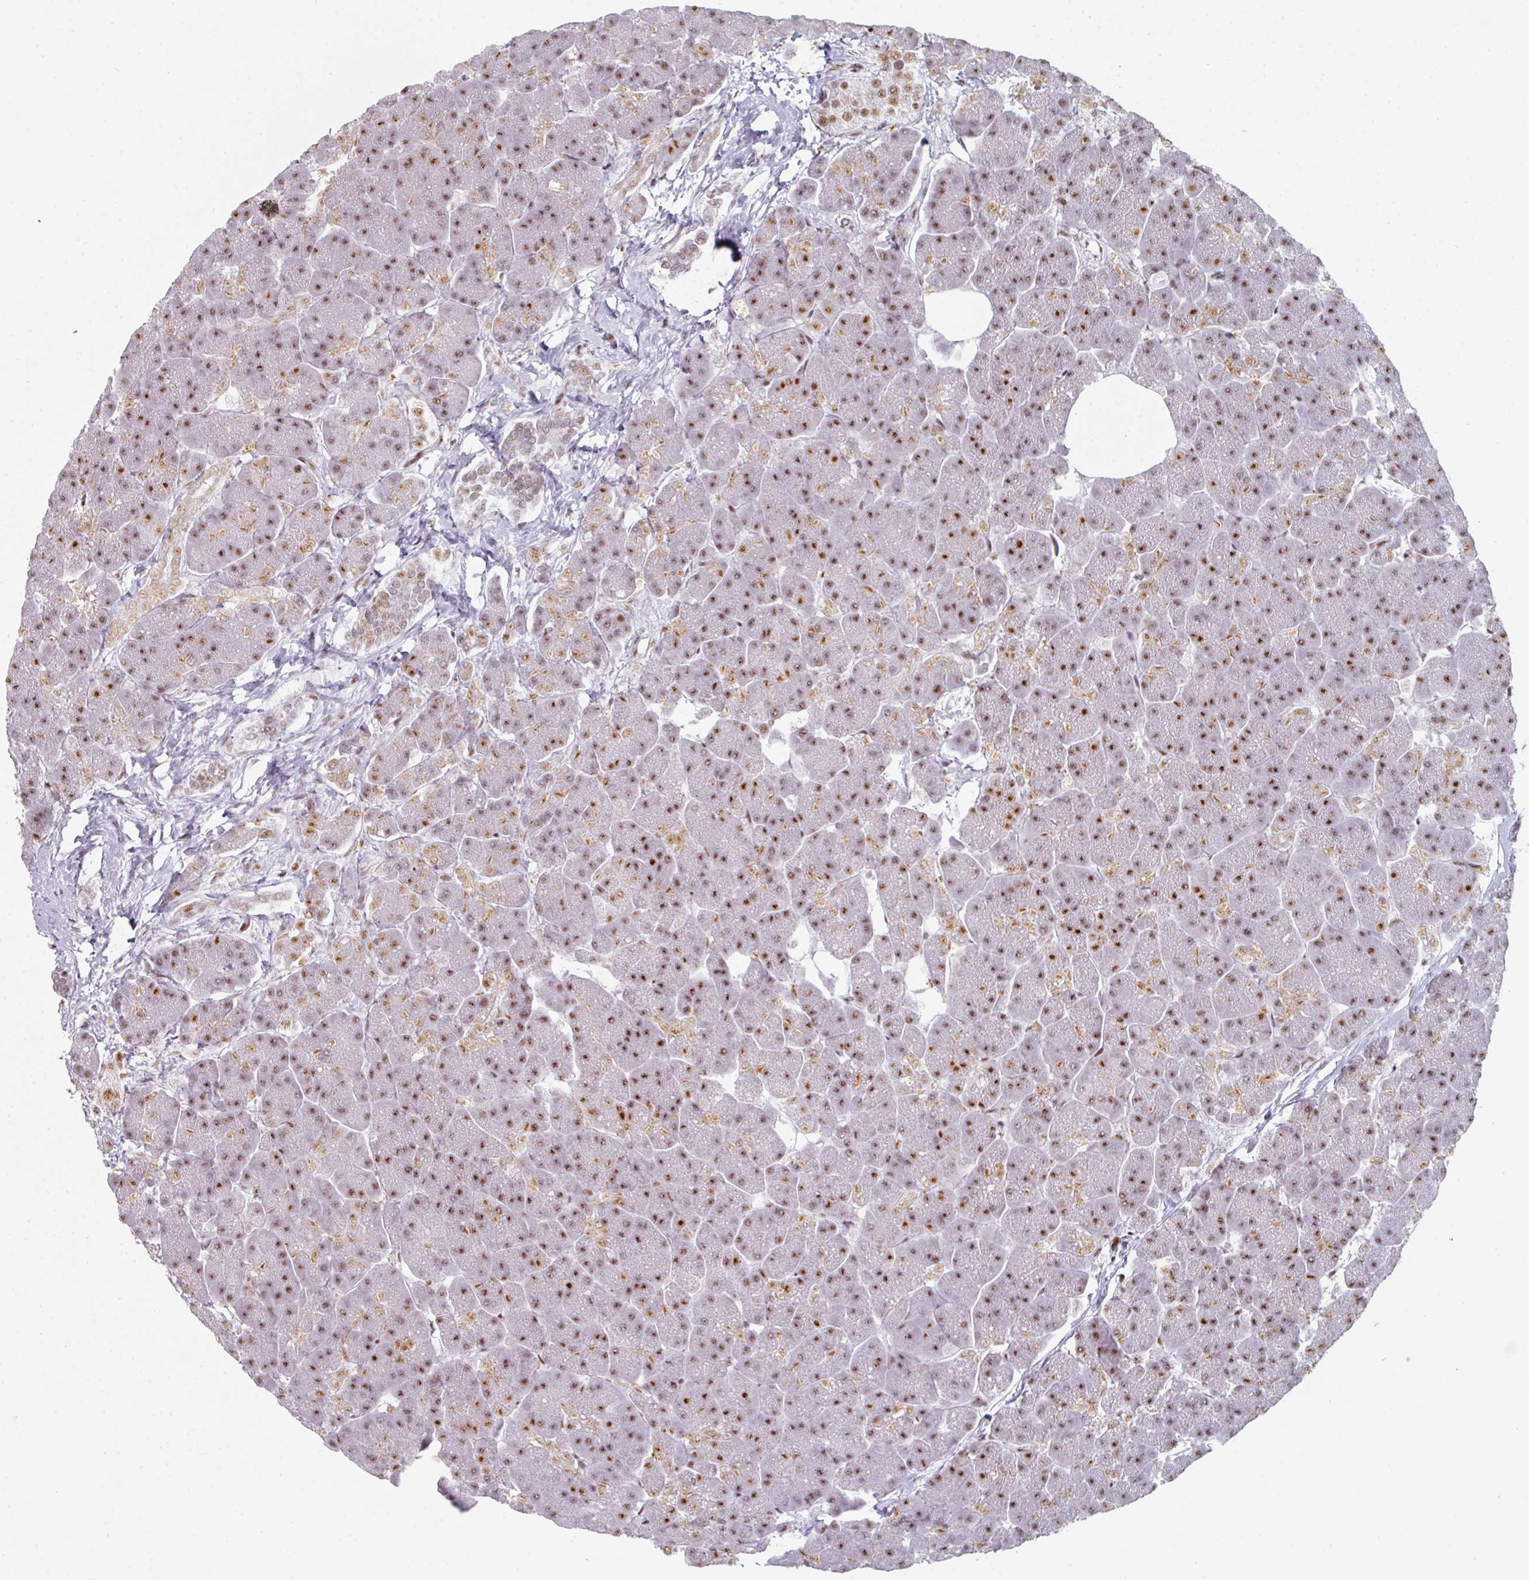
{"staining": {"intensity": "strong", "quantity": ">75%", "location": "nuclear"}, "tissue": "pancreas", "cell_type": "Exocrine glandular cells", "image_type": "normal", "snomed": [{"axis": "morphology", "description": "Normal tissue, NOS"}, {"axis": "topography", "description": "Pancreas"}, {"axis": "topography", "description": "Peripheral nerve tissue"}], "caption": "This image displays unremarkable pancreas stained with immunohistochemistry to label a protein in brown. The nuclear of exocrine glandular cells show strong positivity for the protein. Nuclei are counter-stained blue.", "gene": "SF3B5", "patient": {"sex": "male", "age": 54}}